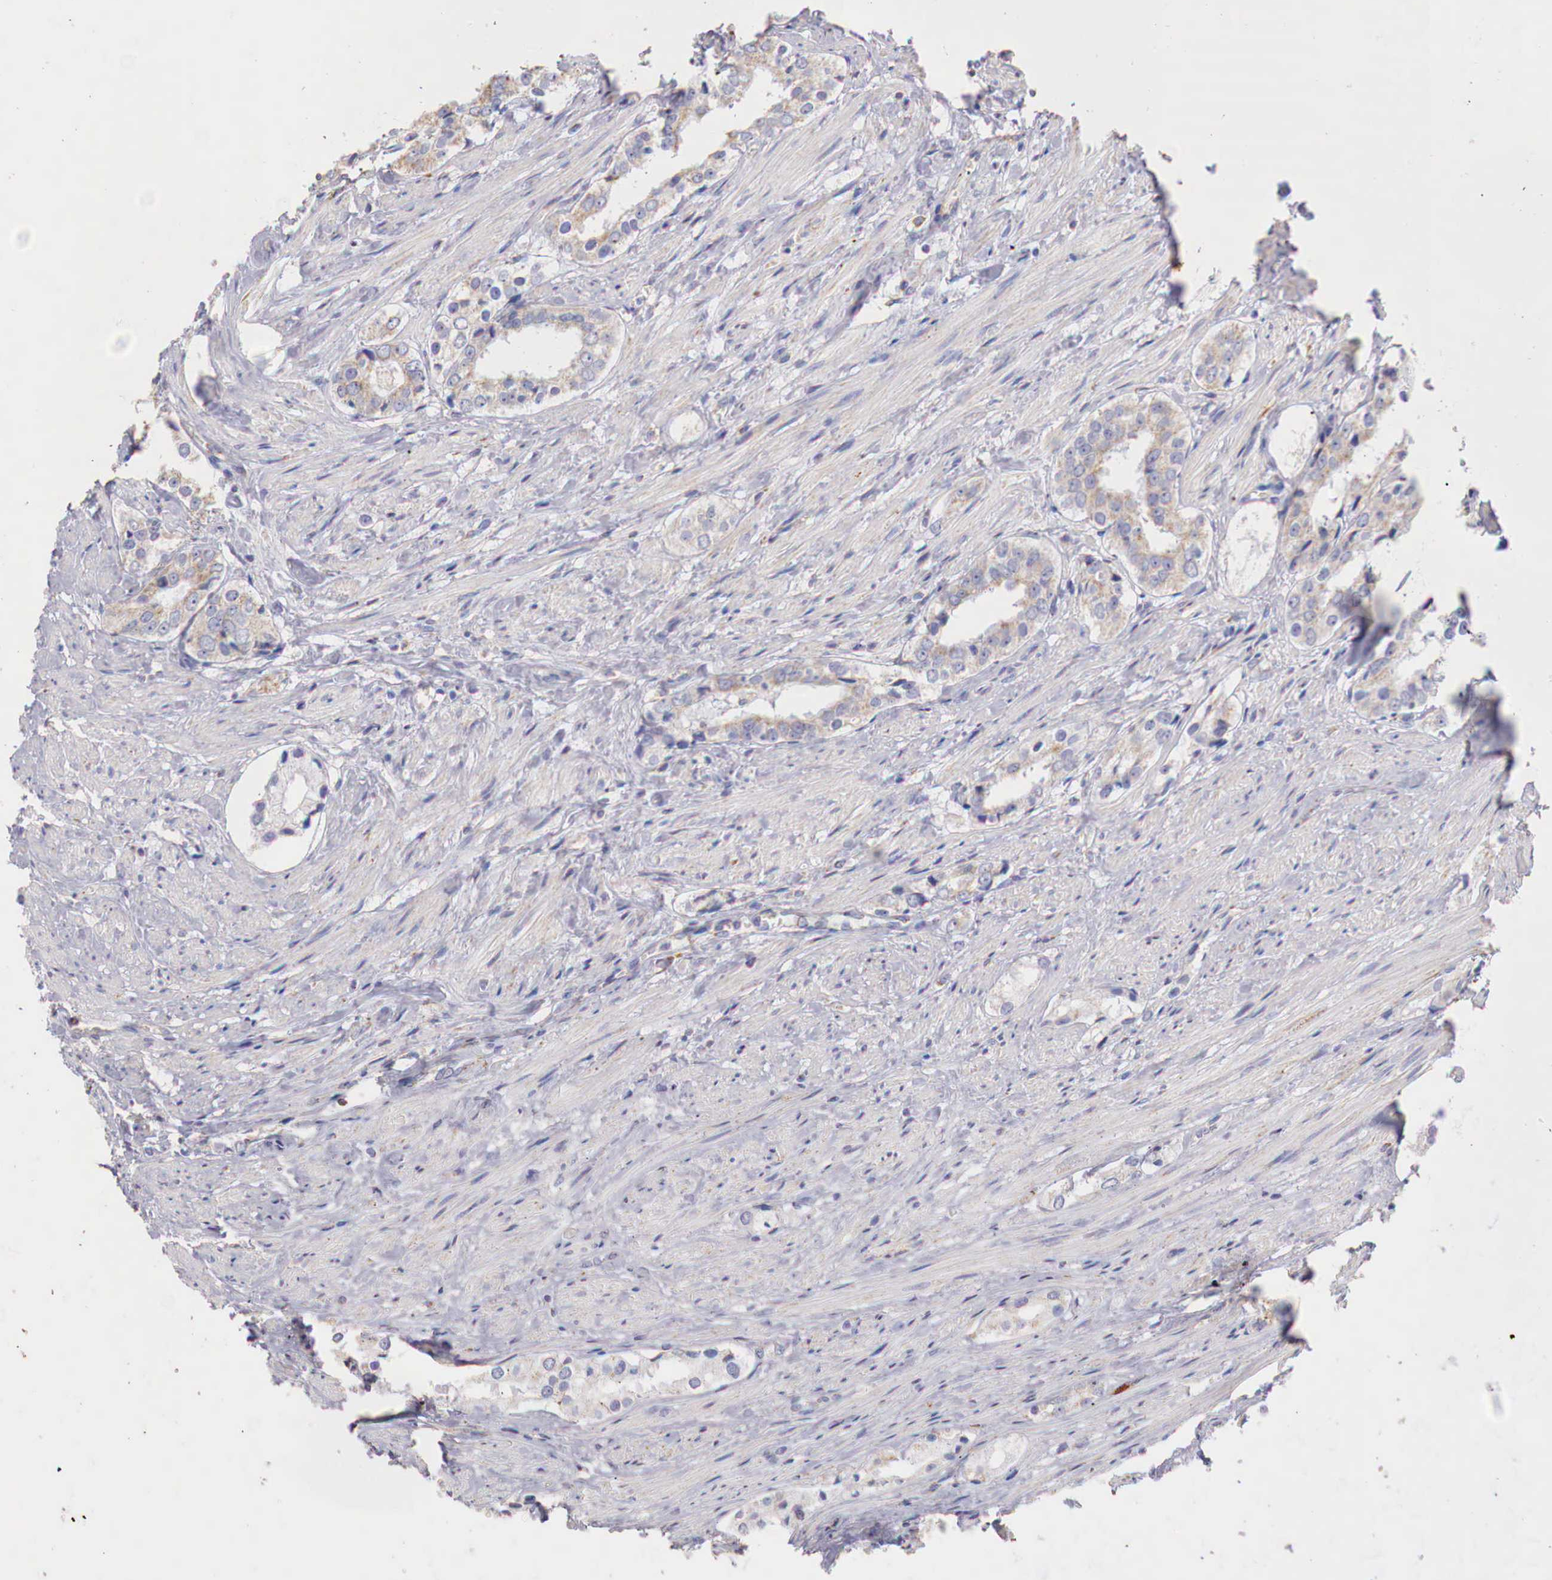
{"staining": {"intensity": "weak", "quantity": "25%-75%", "location": "cytoplasmic/membranous"}, "tissue": "prostate cancer", "cell_type": "Tumor cells", "image_type": "cancer", "snomed": [{"axis": "morphology", "description": "Adenocarcinoma, Medium grade"}, {"axis": "topography", "description": "Prostate"}], "caption": "Weak cytoplasmic/membranous expression for a protein is present in about 25%-75% of tumor cells of prostate medium-grade adenocarcinoma using immunohistochemistry (IHC).", "gene": "IDH3G", "patient": {"sex": "male", "age": 73}}